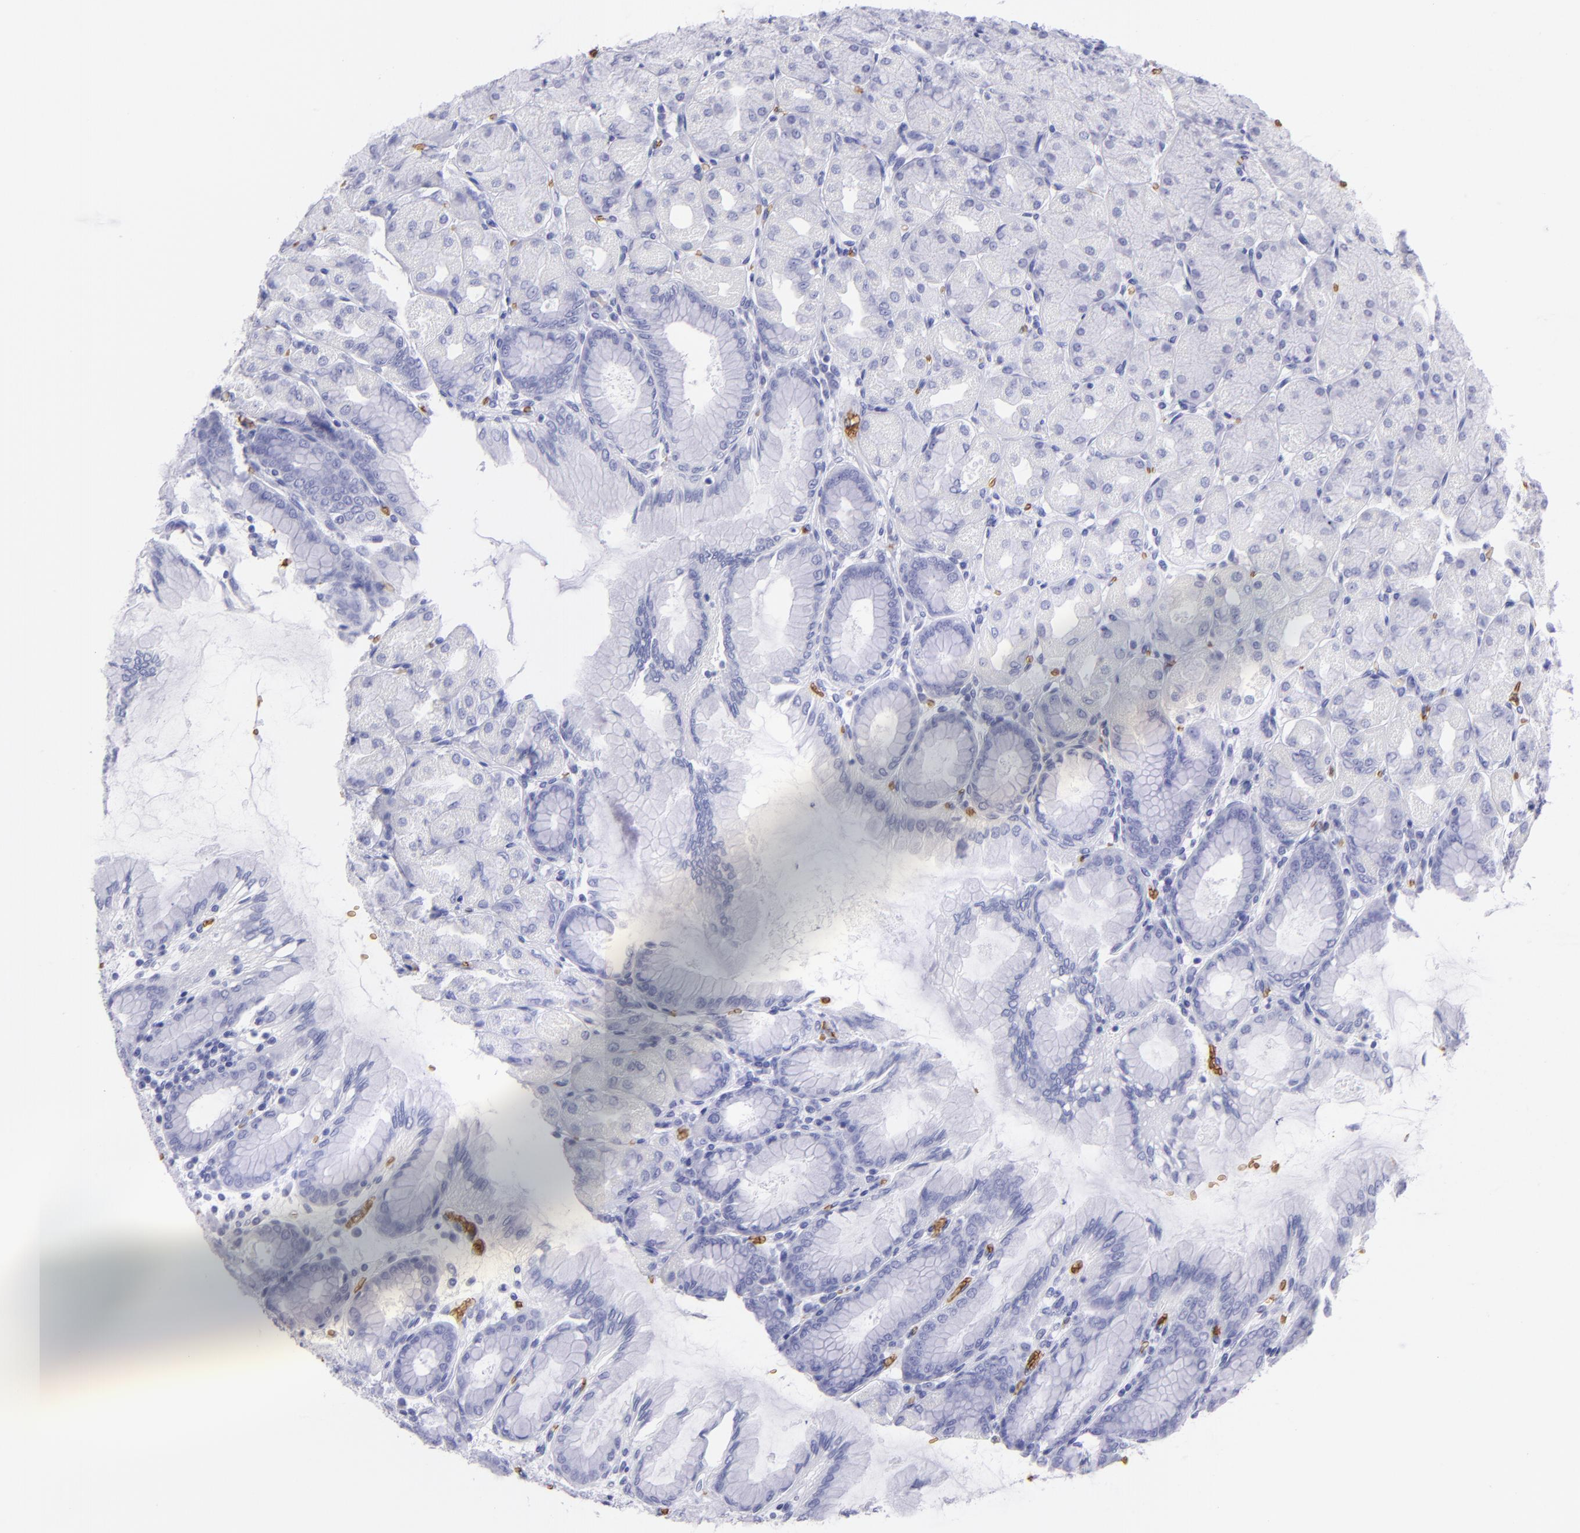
{"staining": {"intensity": "negative", "quantity": "none", "location": "none"}, "tissue": "stomach", "cell_type": "Glandular cells", "image_type": "normal", "snomed": [{"axis": "morphology", "description": "Normal tissue, NOS"}, {"axis": "topography", "description": "Stomach, upper"}], "caption": "Glandular cells are negative for brown protein staining in unremarkable stomach. Nuclei are stained in blue.", "gene": "GYPA", "patient": {"sex": "female", "age": 56}}